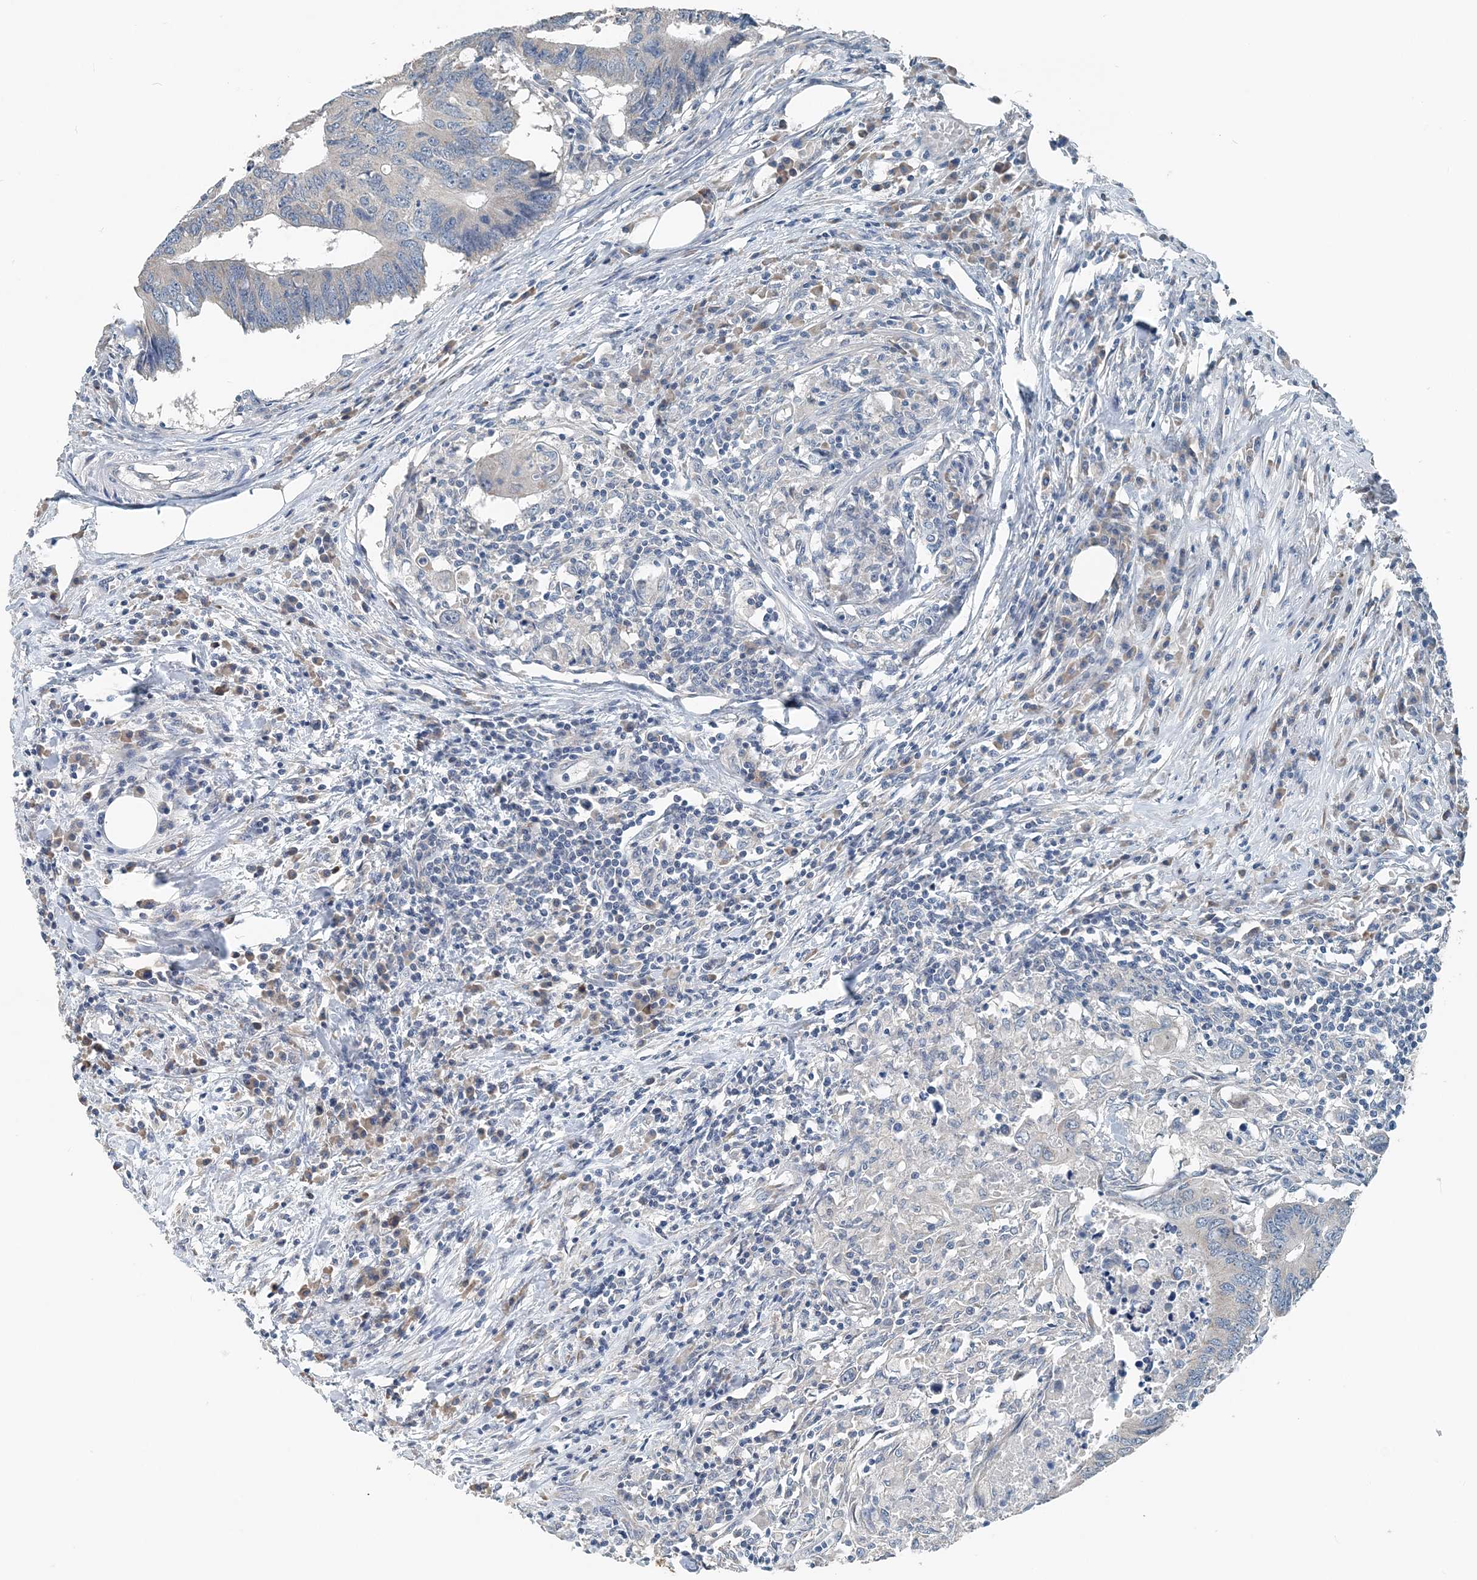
{"staining": {"intensity": "negative", "quantity": "none", "location": "none"}, "tissue": "colorectal cancer", "cell_type": "Tumor cells", "image_type": "cancer", "snomed": [{"axis": "morphology", "description": "Adenocarcinoma, NOS"}, {"axis": "topography", "description": "Colon"}], "caption": "A photomicrograph of human colorectal cancer (adenocarcinoma) is negative for staining in tumor cells. The staining is performed using DAB brown chromogen with nuclei counter-stained in using hematoxylin.", "gene": "EEF1A2", "patient": {"sex": "male", "age": 71}}